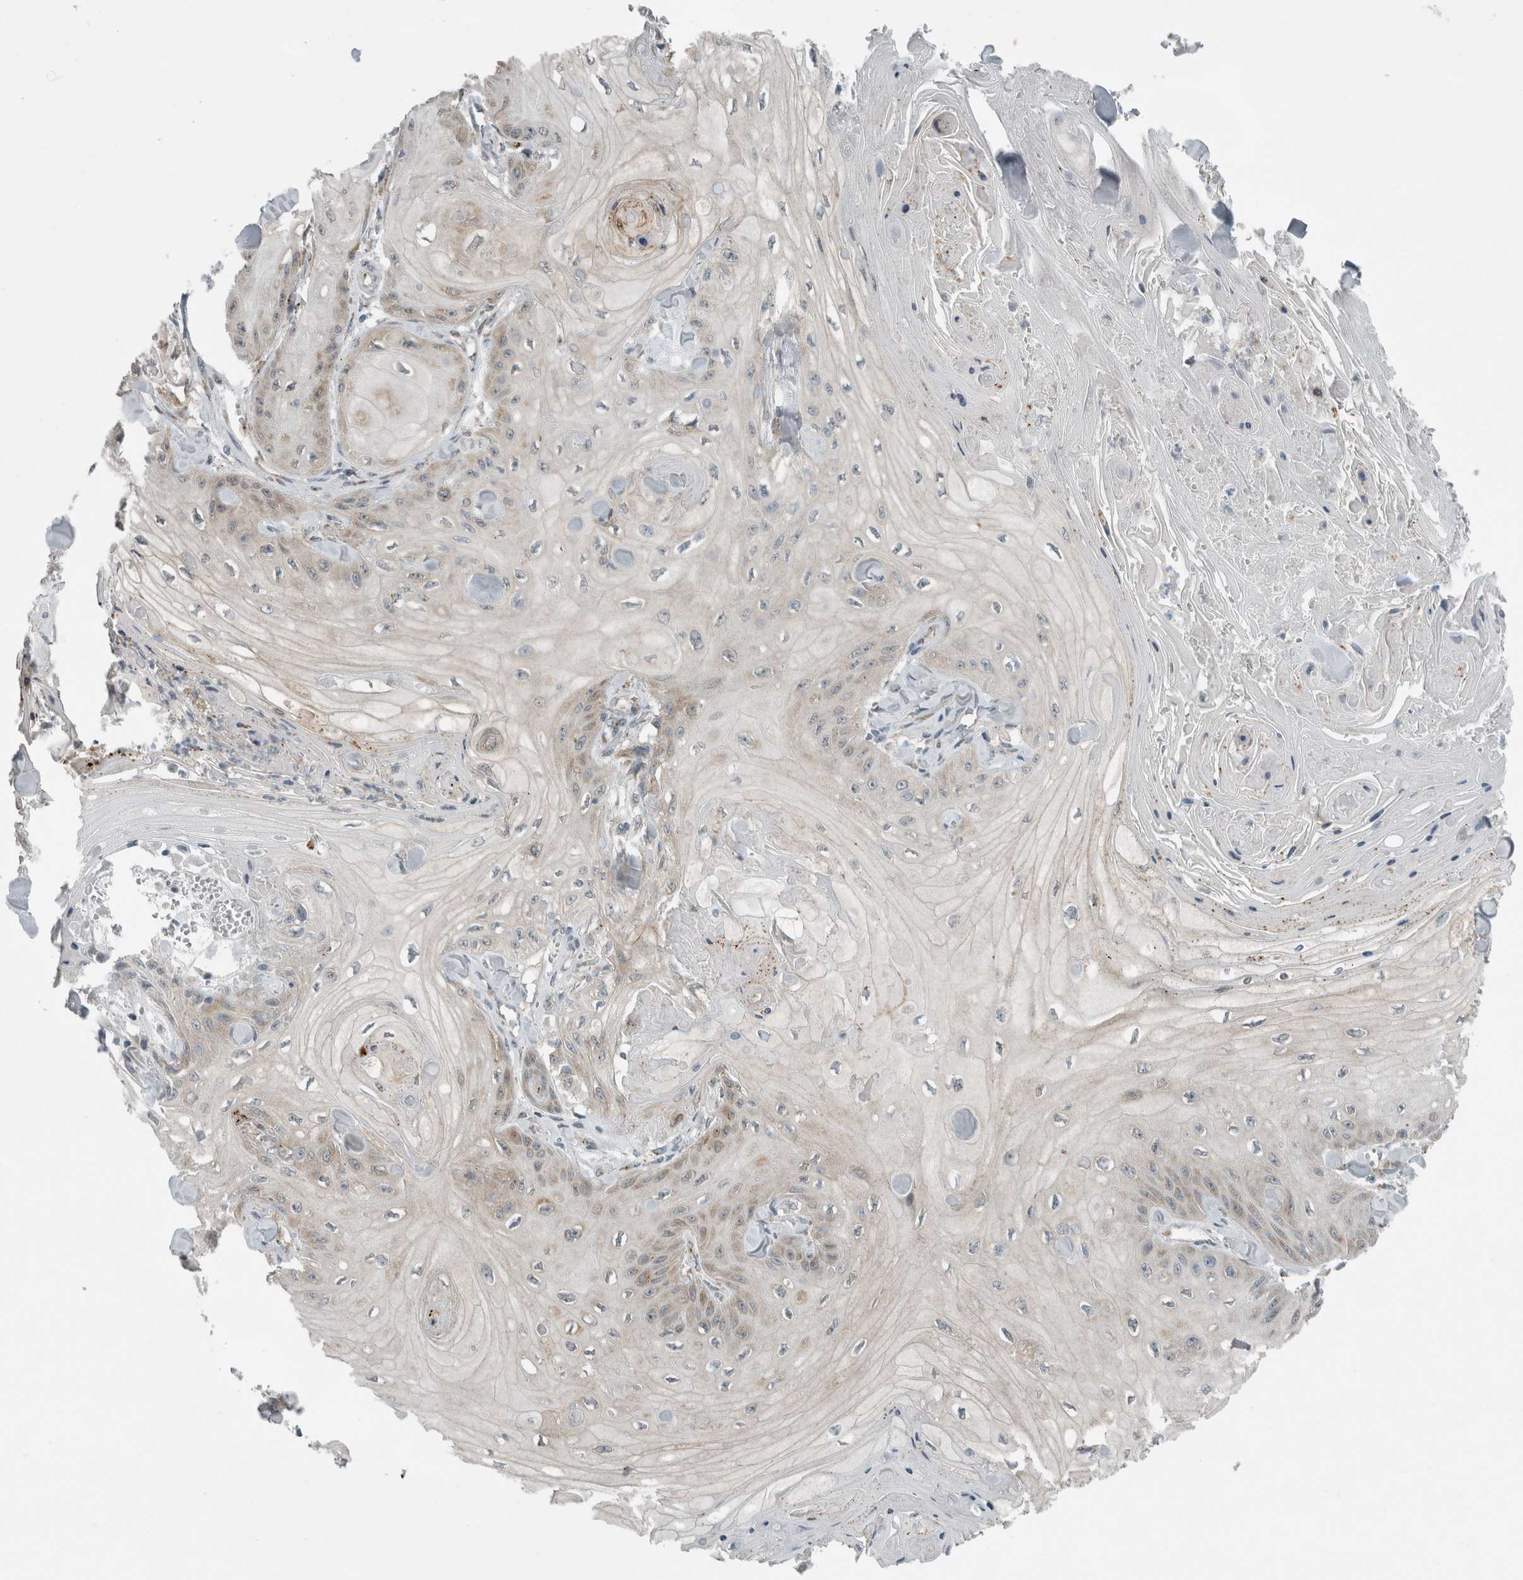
{"staining": {"intensity": "weak", "quantity": "25%-75%", "location": "cytoplasmic/membranous"}, "tissue": "skin cancer", "cell_type": "Tumor cells", "image_type": "cancer", "snomed": [{"axis": "morphology", "description": "Squamous cell carcinoma, NOS"}, {"axis": "topography", "description": "Skin"}], "caption": "About 25%-75% of tumor cells in skin squamous cell carcinoma exhibit weak cytoplasmic/membranous protein positivity as visualized by brown immunohistochemical staining.", "gene": "KIF1C", "patient": {"sex": "male", "age": 74}}